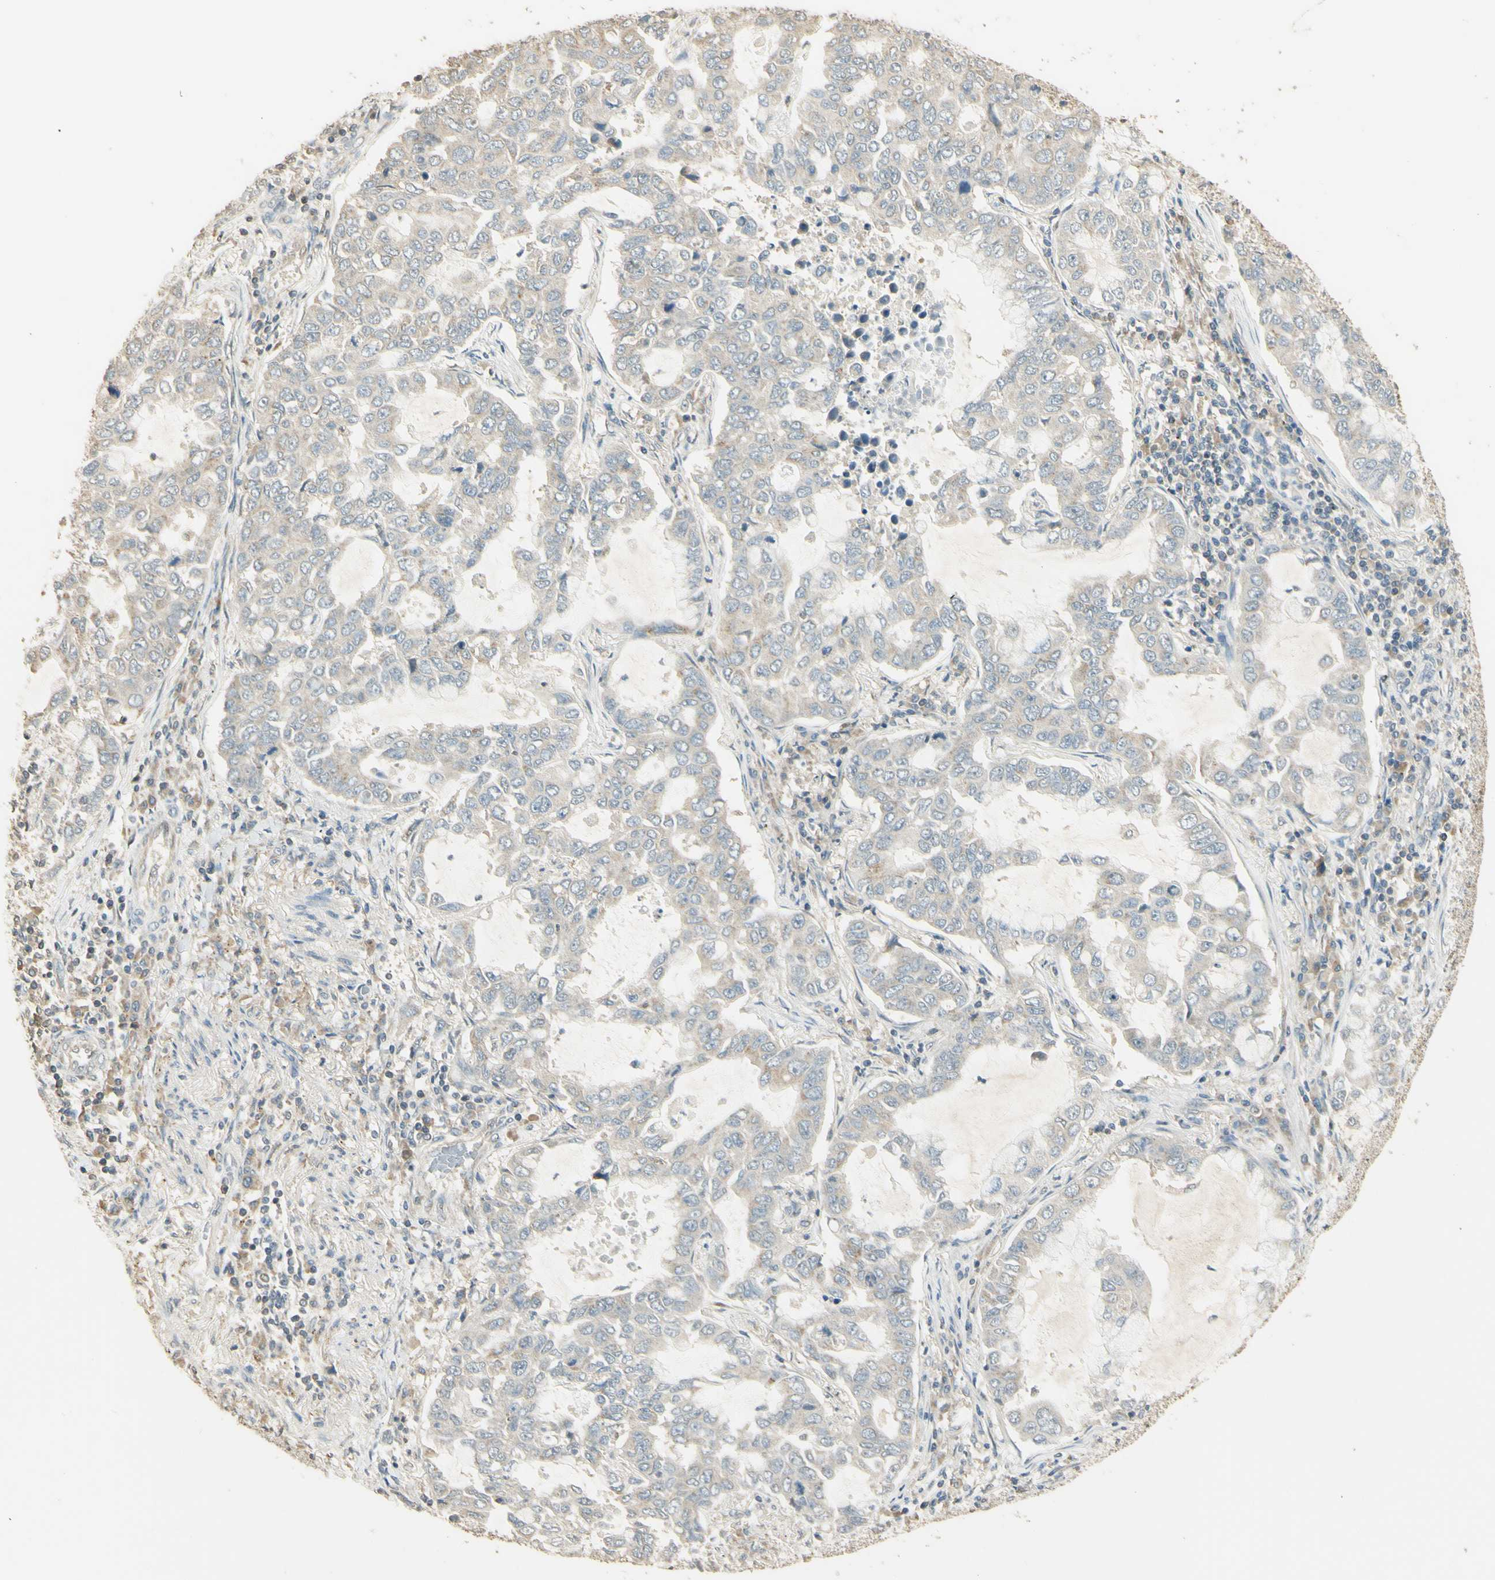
{"staining": {"intensity": "weak", "quantity": "25%-75%", "location": "cytoplasmic/membranous"}, "tissue": "lung cancer", "cell_type": "Tumor cells", "image_type": "cancer", "snomed": [{"axis": "morphology", "description": "Adenocarcinoma, NOS"}, {"axis": "topography", "description": "Lung"}], "caption": "Weak cytoplasmic/membranous staining is identified in about 25%-75% of tumor cells in adenocarcinoma (lung). The staining was performed using DAB (3,3'-diaminobenzidine) to visualize the protein expression in brown, while the nuclei were stained in blue with hematoxylin (Magnification: 20x).", "gene": "UXS1", "patient": {"sex": "male", "age": 64}}